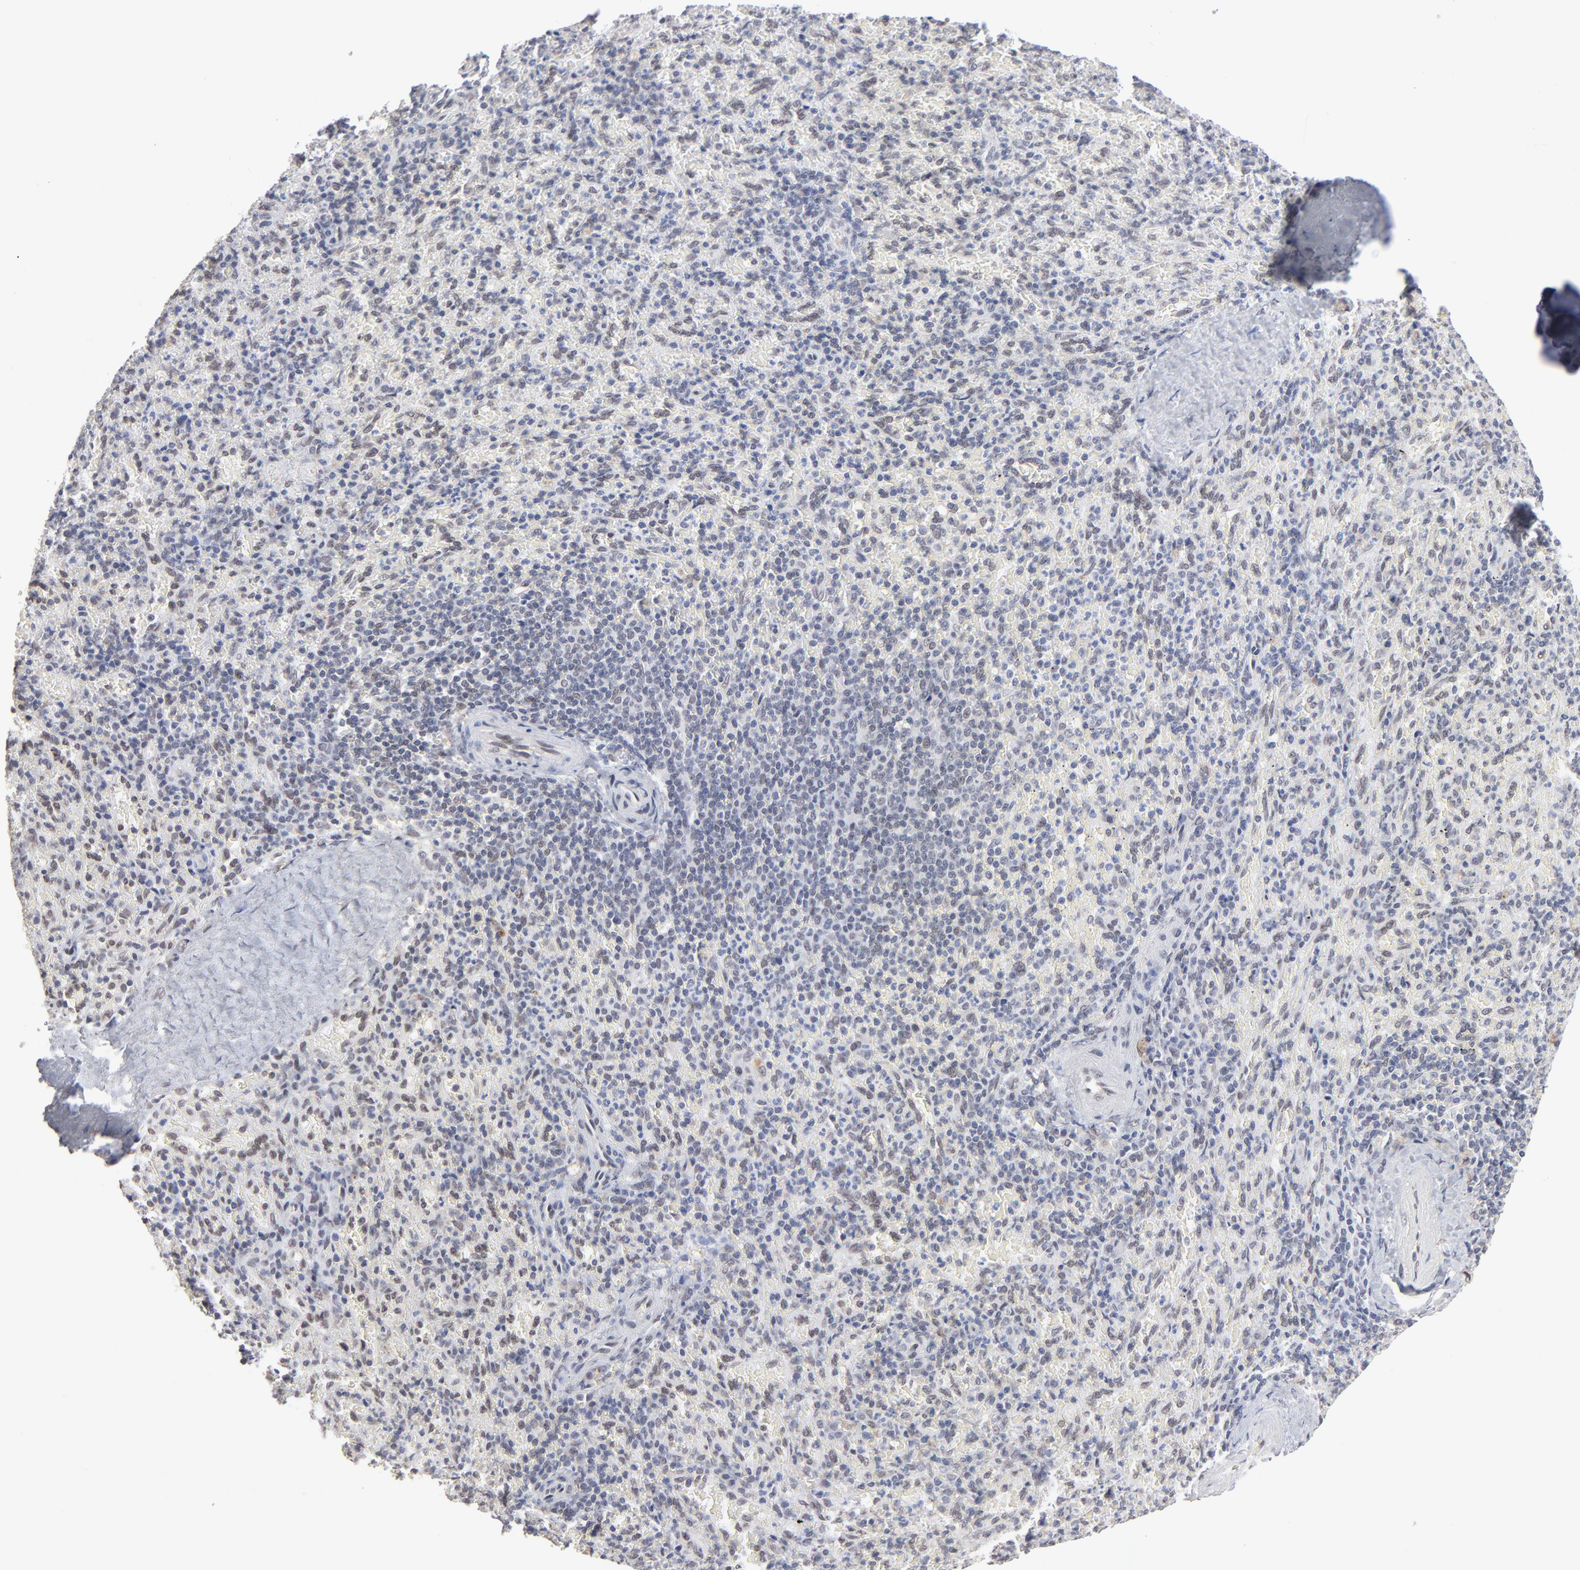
{"staining": {"intensity": "negative", "quantity": "none", "location": "none"}, "tissue": "spleen", "cell_type": "Cells in red pulp", "image_type": "normal", "snomed": [{"axis": "morphology", "description": "Normal tissue, NOS"}, {"axis": "topography", "description": "Spleen"}], "caption": "Cells in red pulp show no significant protein expression in benign spleen.", "gene": "MBIP", "patient": {"sex": "female", "age": 43}}